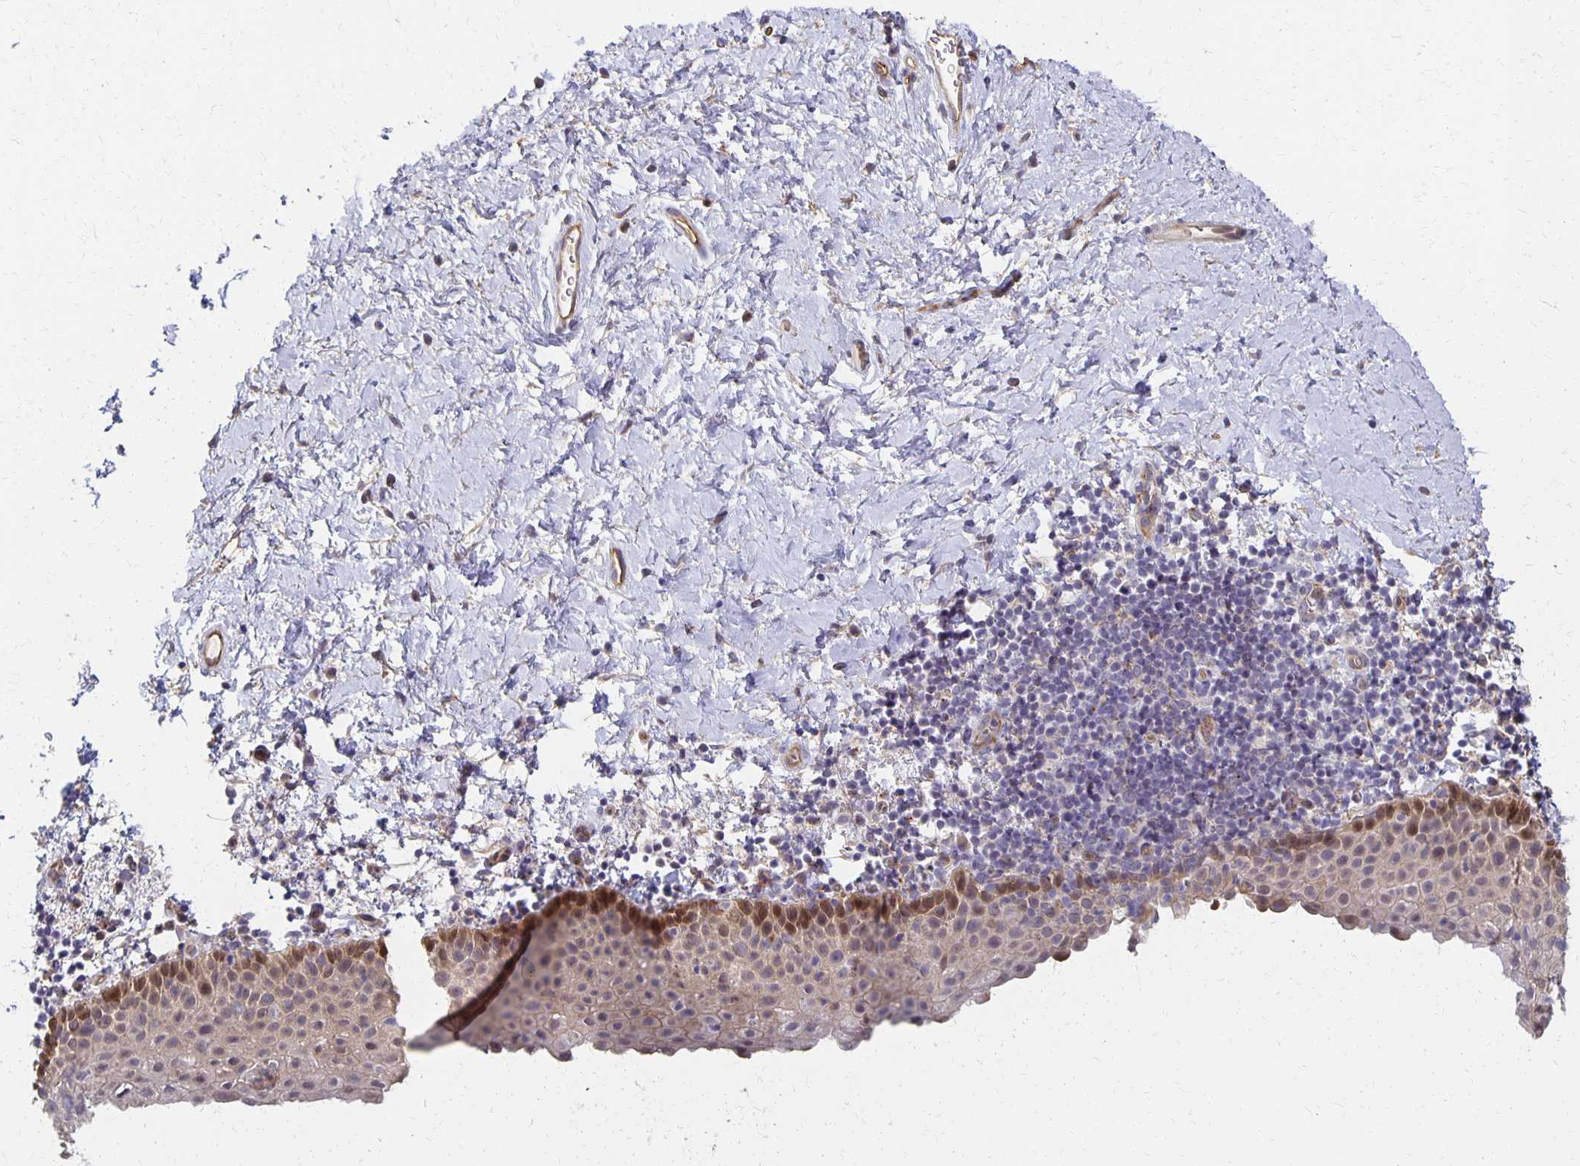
{"staining": {"intensity": "moderate", "quantity": "<25%", "location": "cytoplasmic/membranous,nuclear"}, "tissue": "vagina", "cell_type": "Squamous epithelial cells", "image_type": "normal", "snomed": [{"axis": "morphology", "description": "Normal tissue, NOS"}, {"axis": "topography", "description": "Vagina"}], "caption": "Protein staining of benign vagina exhibits moderate cytoplasmic/membranous,nuclear staining in about <25% of squamous epithelial cells. (Brightfield microscopy of DAB IHC at high magnification).", "gene": "SORL1", "patient": {"sex": "female", "age": 61}}